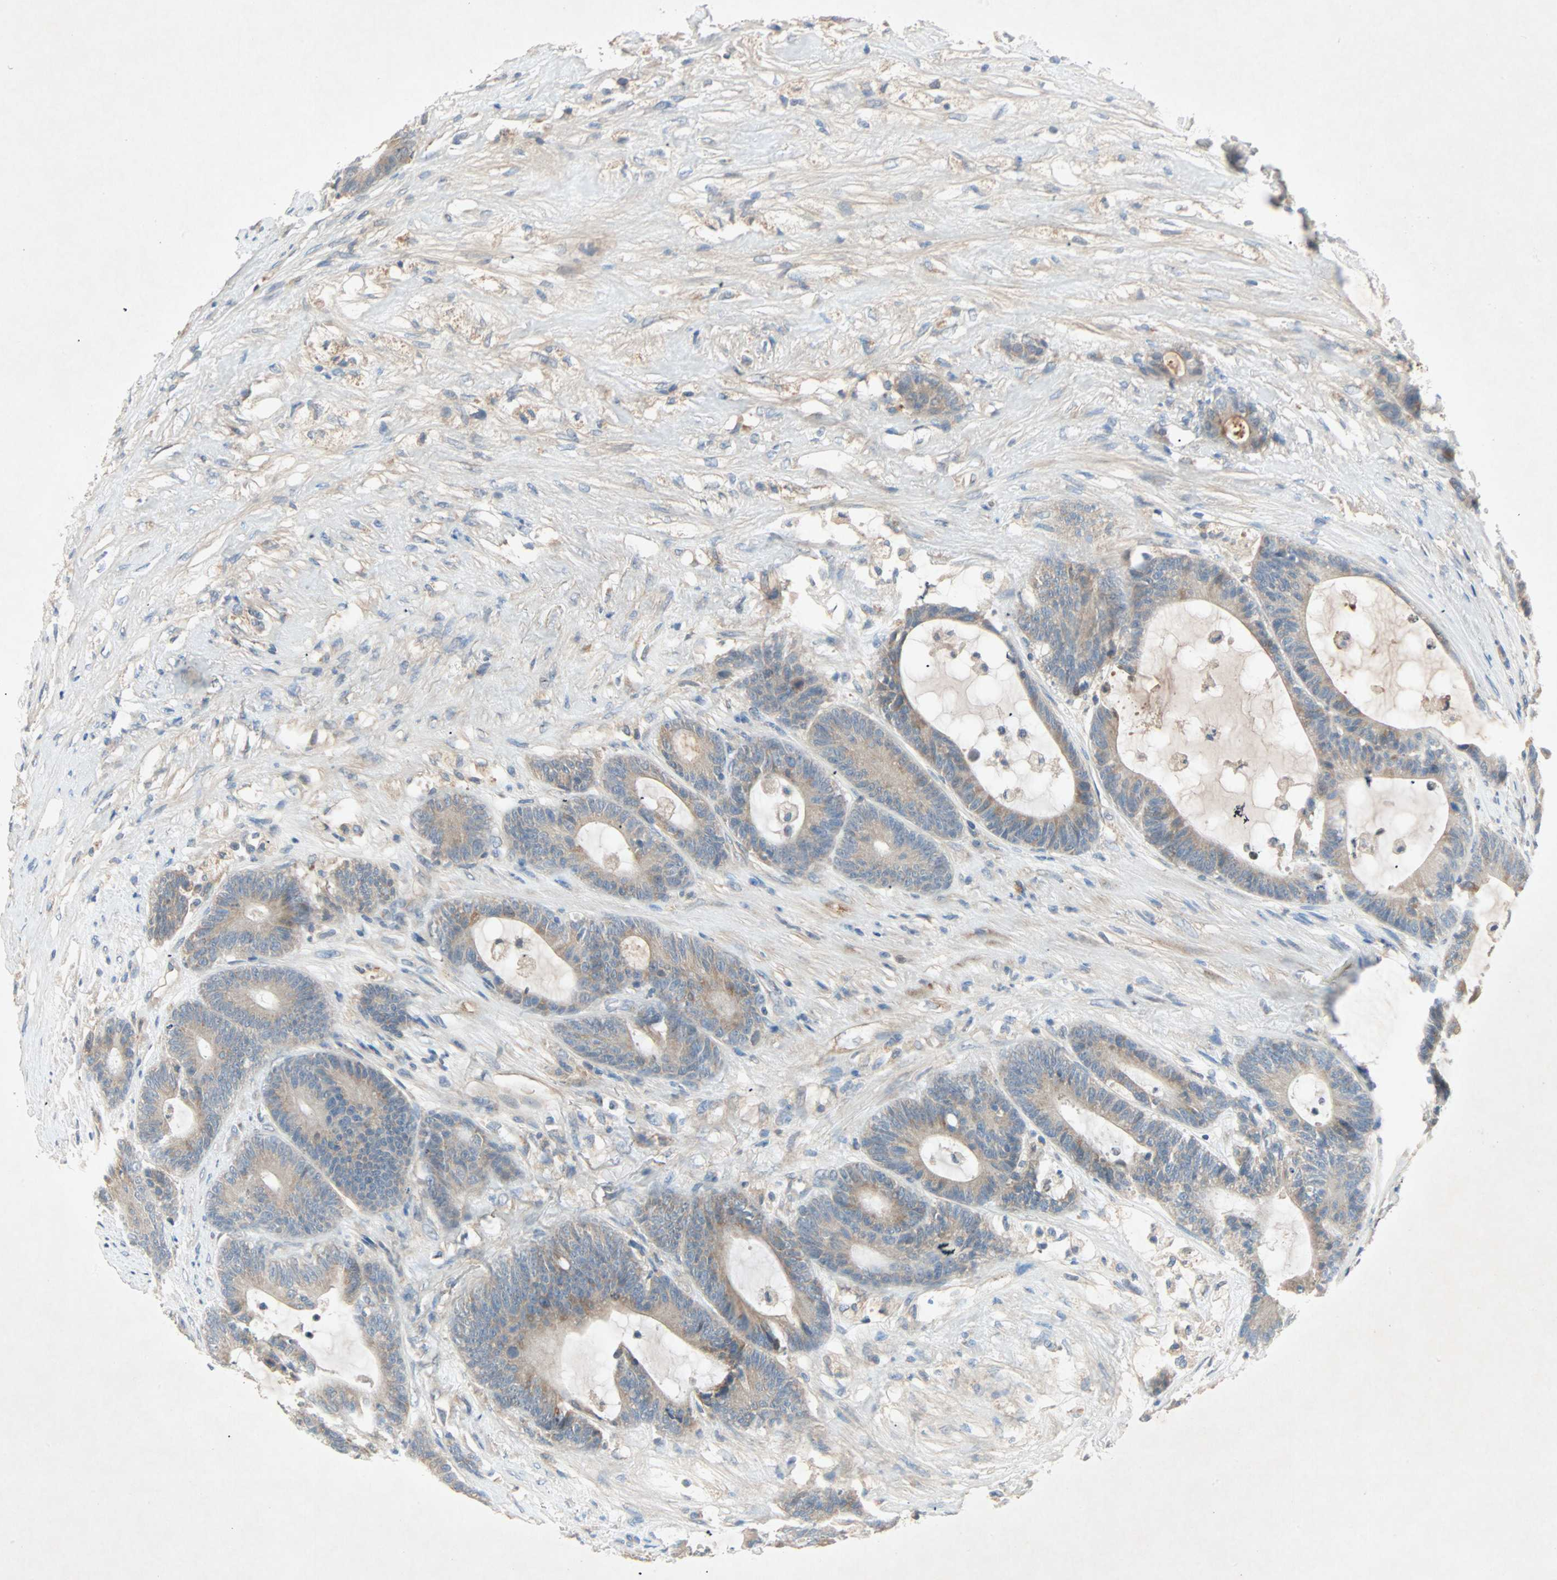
{"staining": {"intensity": "weak", "quantity": ">75%", "location": "cytoplasmic/membranous"}, "tissue": "colorectal cancer", "cell_type": "Tumor cells", "image_type": "cancer", "snomed": [{"axis": "morphology", "description": "Adenocarcinoma, NOS"}, {"axis": "topography", "description": "Colon"}], "caption": "IHC (DAB (3,3'-diaminobenzidine)) staining of human colorectal adenocarcinoma displays weak cytoplasmic/membranous protein expression in about >75% of tumor cells. Nuclei are stained in blue.", "gene": "XYLT1", "patient": {"sex": "female", "age": 84}}